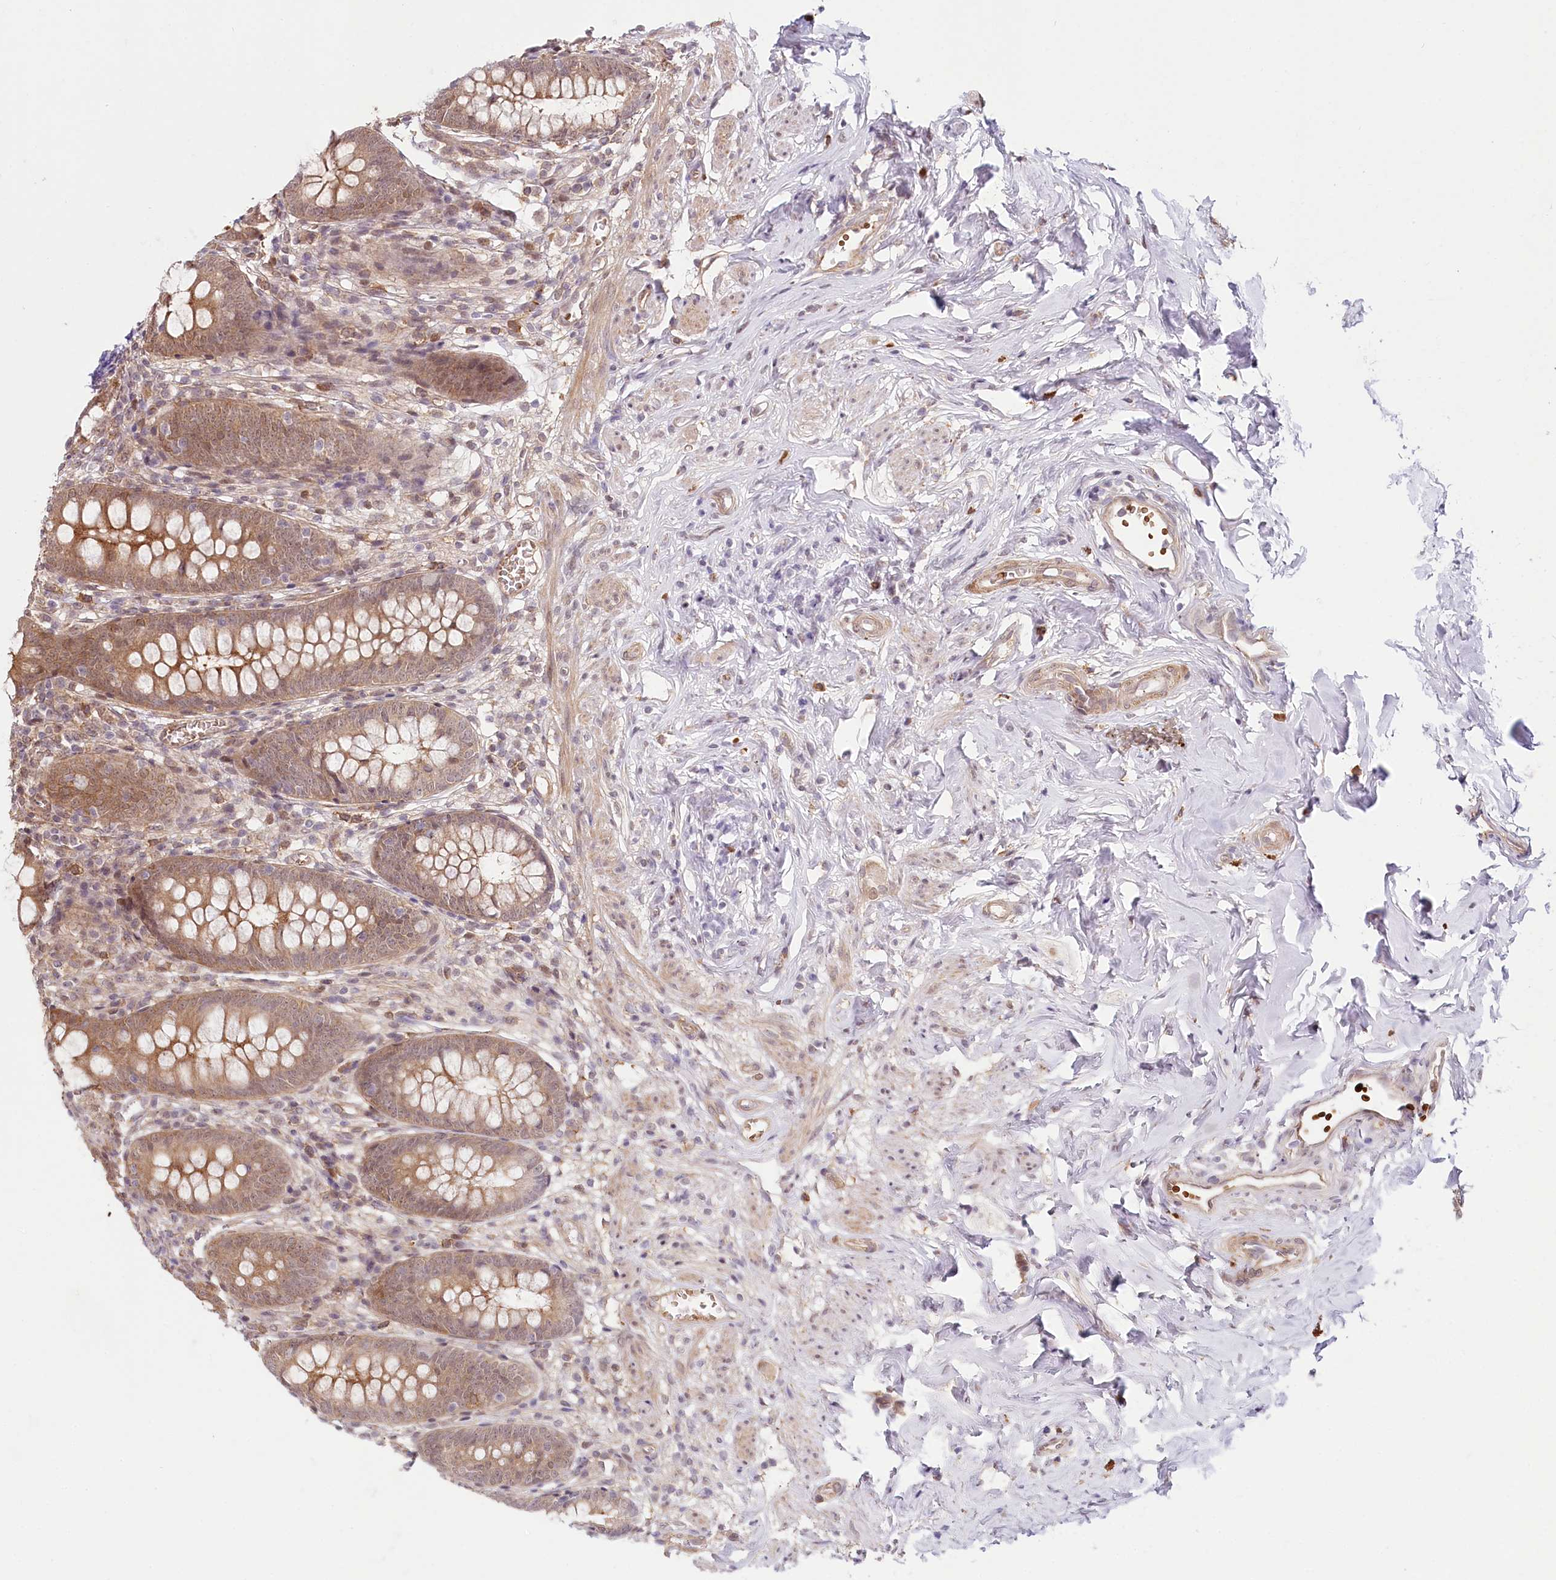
{"staining": {"intensity": "moderate", "quantity": "<25%", "location": "cytoplasmic/membranous,nuclear"}, "tissue": "appendix", "cell_type": "Glandular cells", "image_type": "normal", "snomed": [{"axis": "morphology", "description": "Normal tissue, NOS"}, {"axis": "topography", "description": "Appendix"}], "caption": "This image displays IHC staining of benign human appendix, with low moderate cytoplasmic/membranous,nuclear positivity in about <25% of glandular cells.", "gene": "TUBGCP2", "patient": {"sex": "female", "age": 51}}